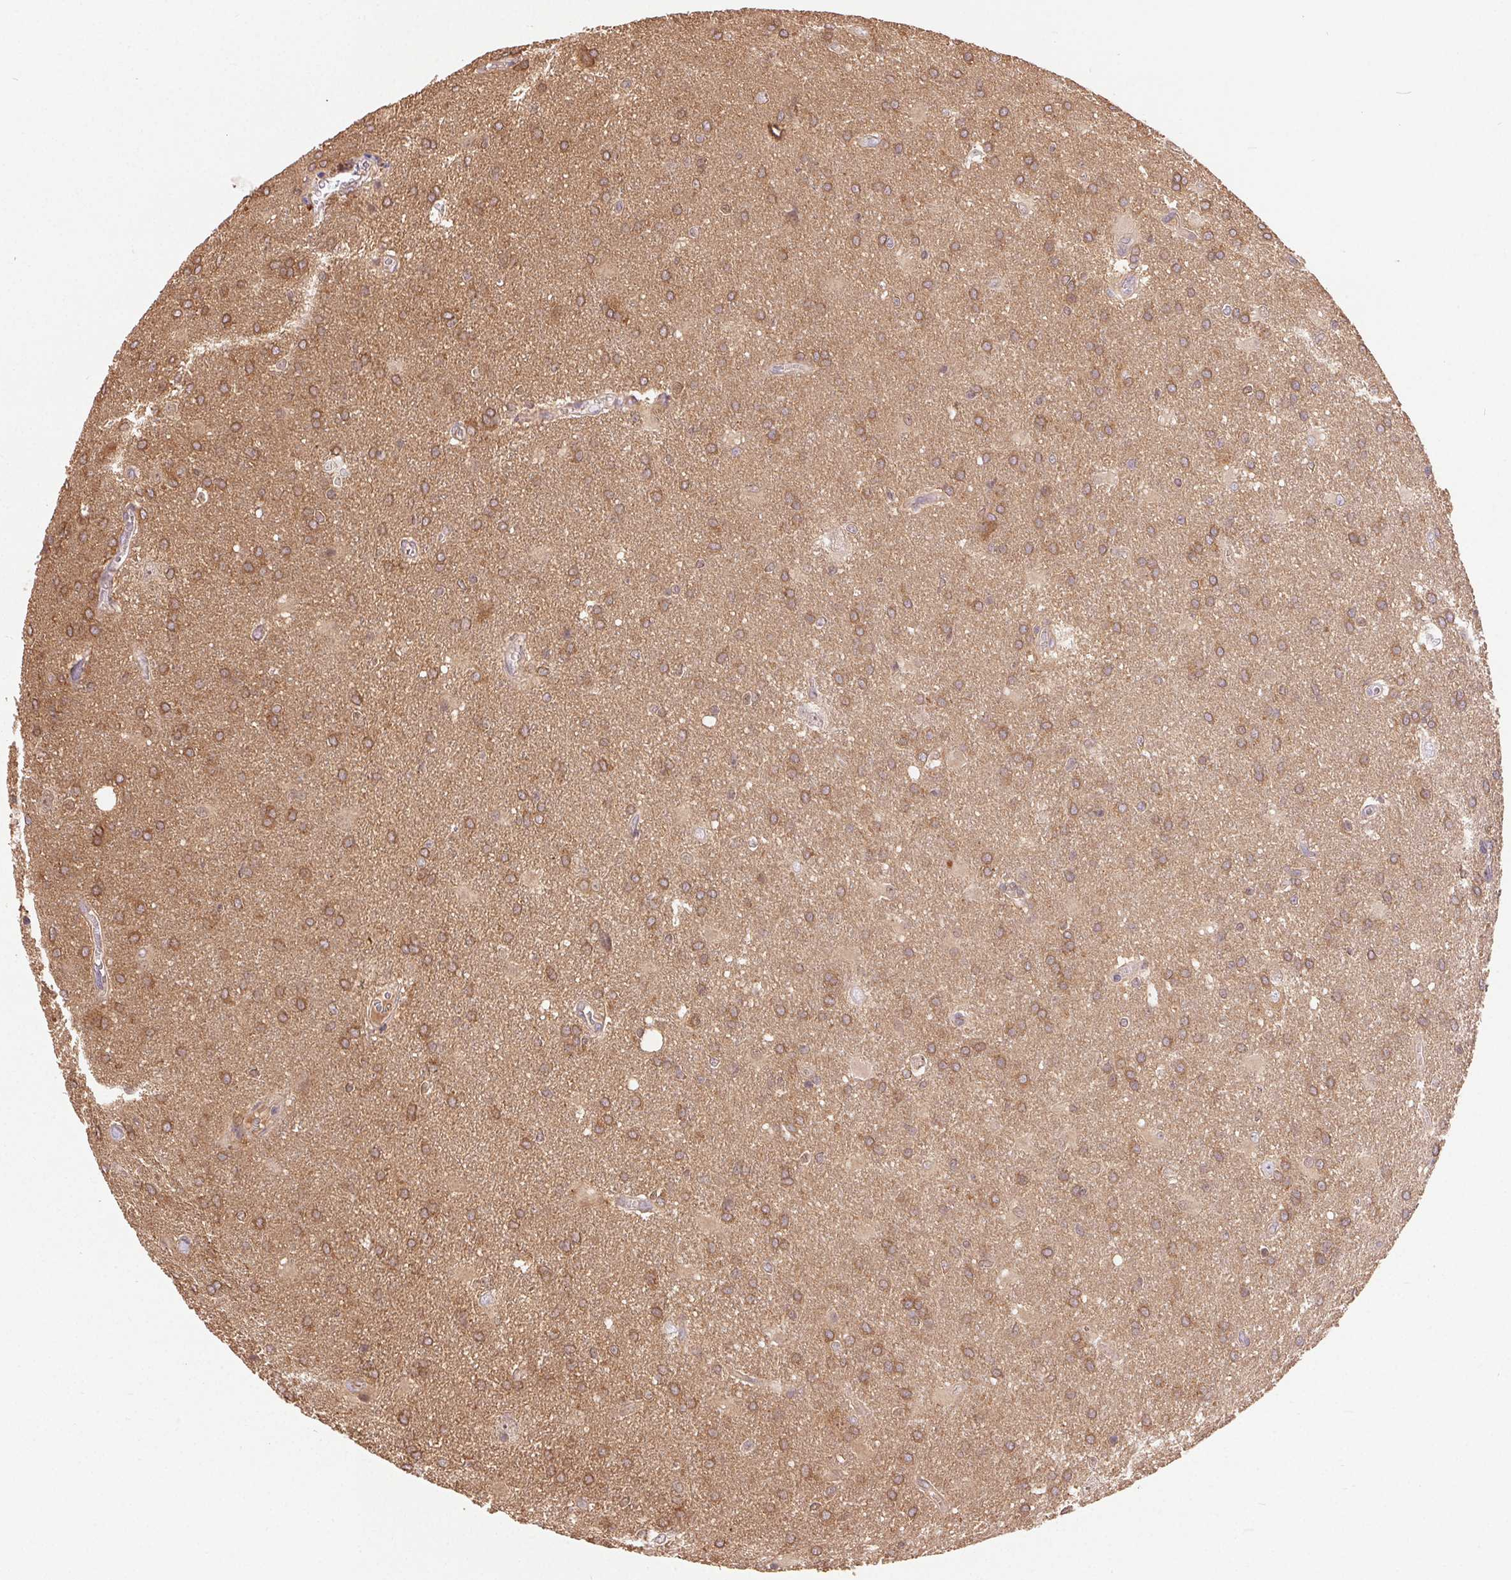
{"staining": {"intensity": "moderate", "quantity": ">75%", "location": "cytoplasmic/membranous"}, "tissue": "glioma", "cell_type": "Tumor cells", "image_type": "cancer", "snomed": [{"axis": "morphology", "description": "Glioma, malignant, Low grade"}, {"axis": "topography", "description": "Brain"}], "caption": "IHC photomicrograph of neoplastic tissue: human glioma stained using immunohistochemistry (IHC) demonstrates medium levels of moderate protein expression localized specifically in the cytoplasmic/membranous of tumor cells, appearing as a cytoplasmic/membranous brown color.", "gene": "GDI2", "patient": {"sex": "male", "age": 66}}